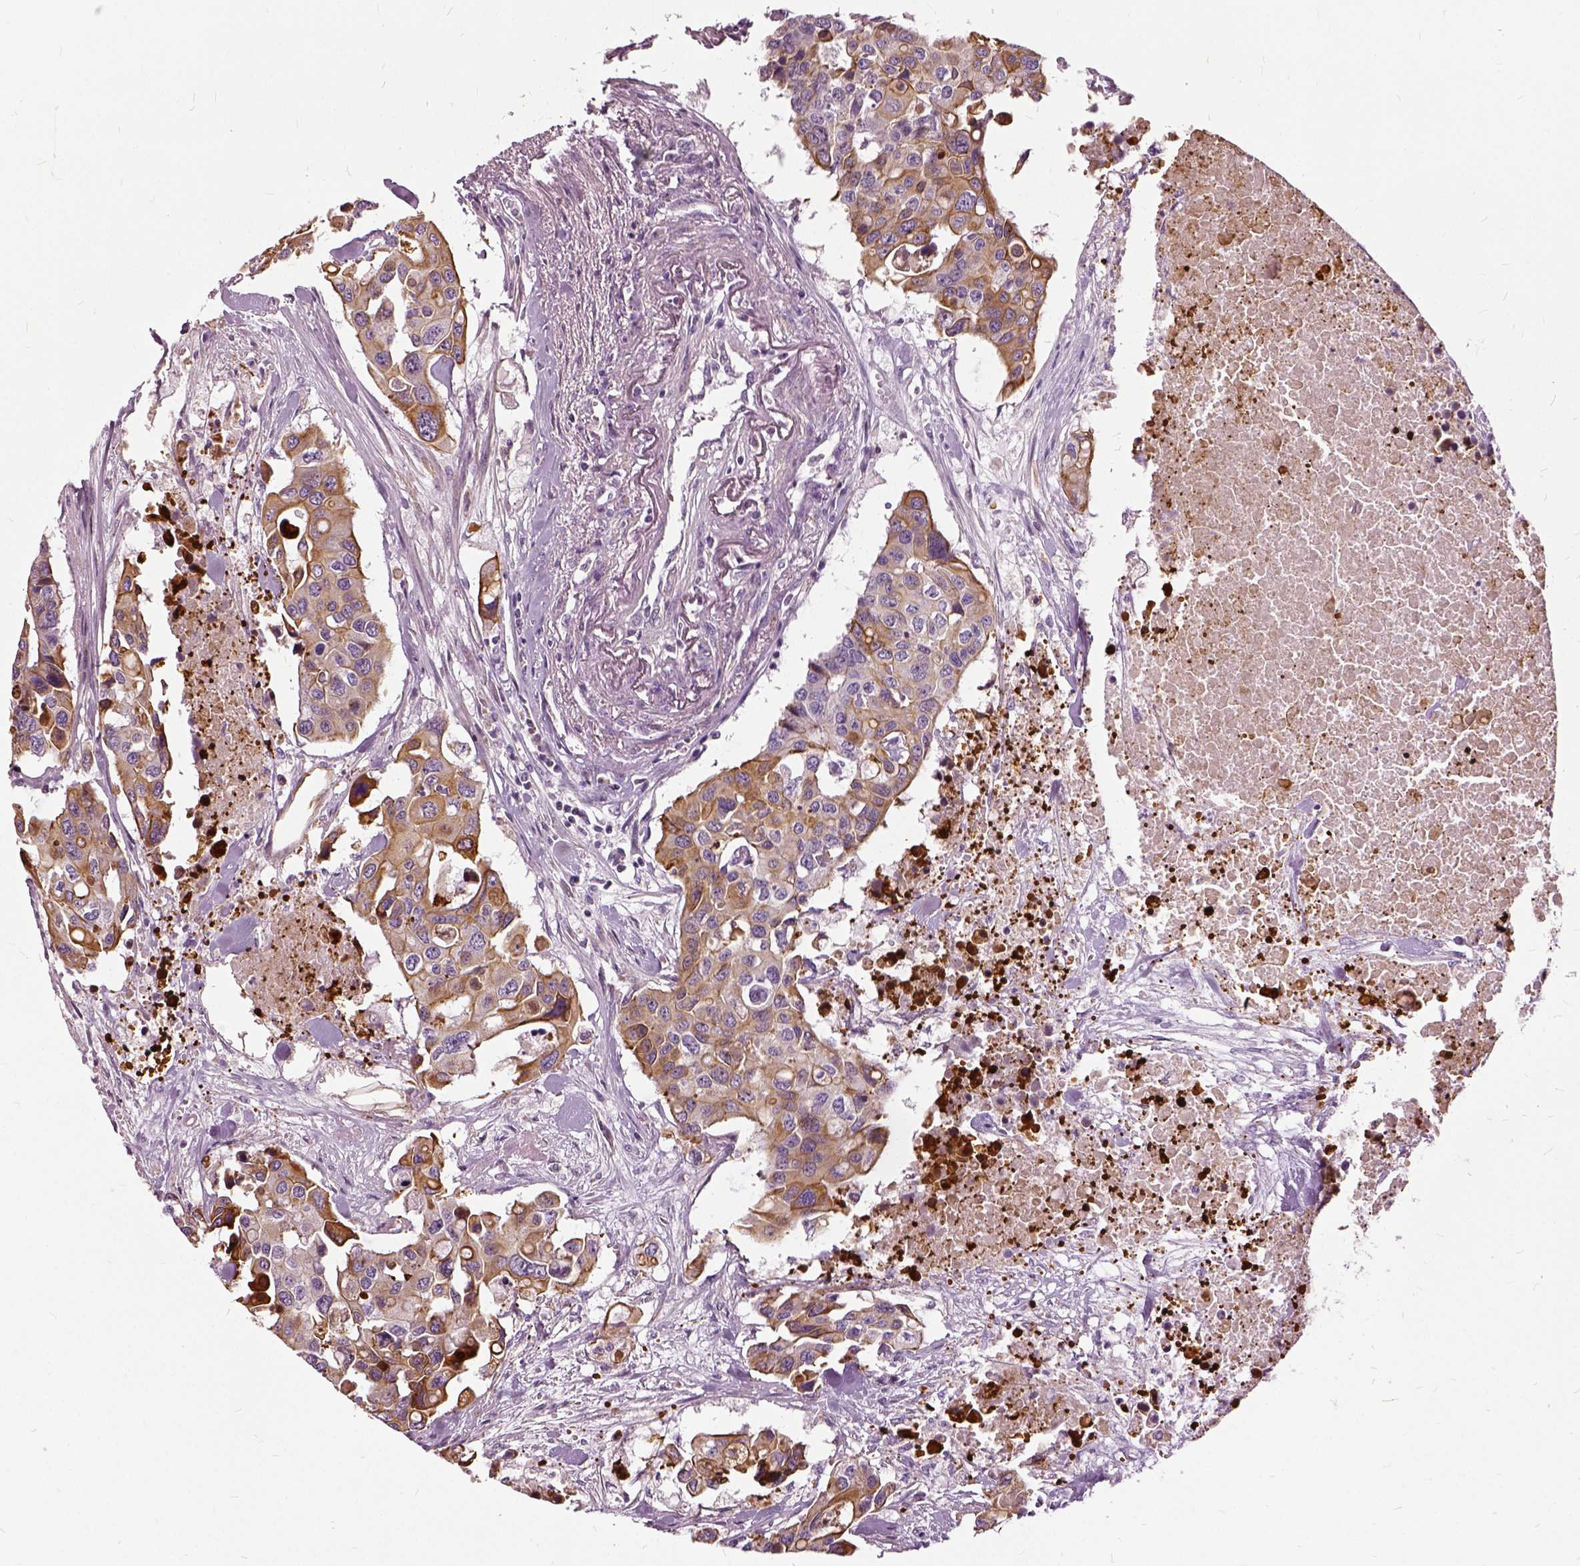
{"staining": {"intensity": "moderate", "quantity": ">75%", "location": "cytoplasmic/membranous"}, "tissue": "colorectal cancer", "cell_type": "Tumor cells", "image_type": "cancer", "snomed": [{"axis": "morphology", "description": "Adenocarcinoma, NOS"}, {"axis": "topography", "description": "Colon"}], "caption": "IHC micrograph of neoplastic tissue: human colorectal cancer (adenocarcinoma) stained using immunohistochemistry (IHC) reveals medium levels of moderate protein expression localized specifically in the cytoplasmic/membranous of tumor cells, appearing as a cytoplasmic/membranous brown color.", "gene": "ILRUN", "patient": {"sex": "male", "age": 77}}